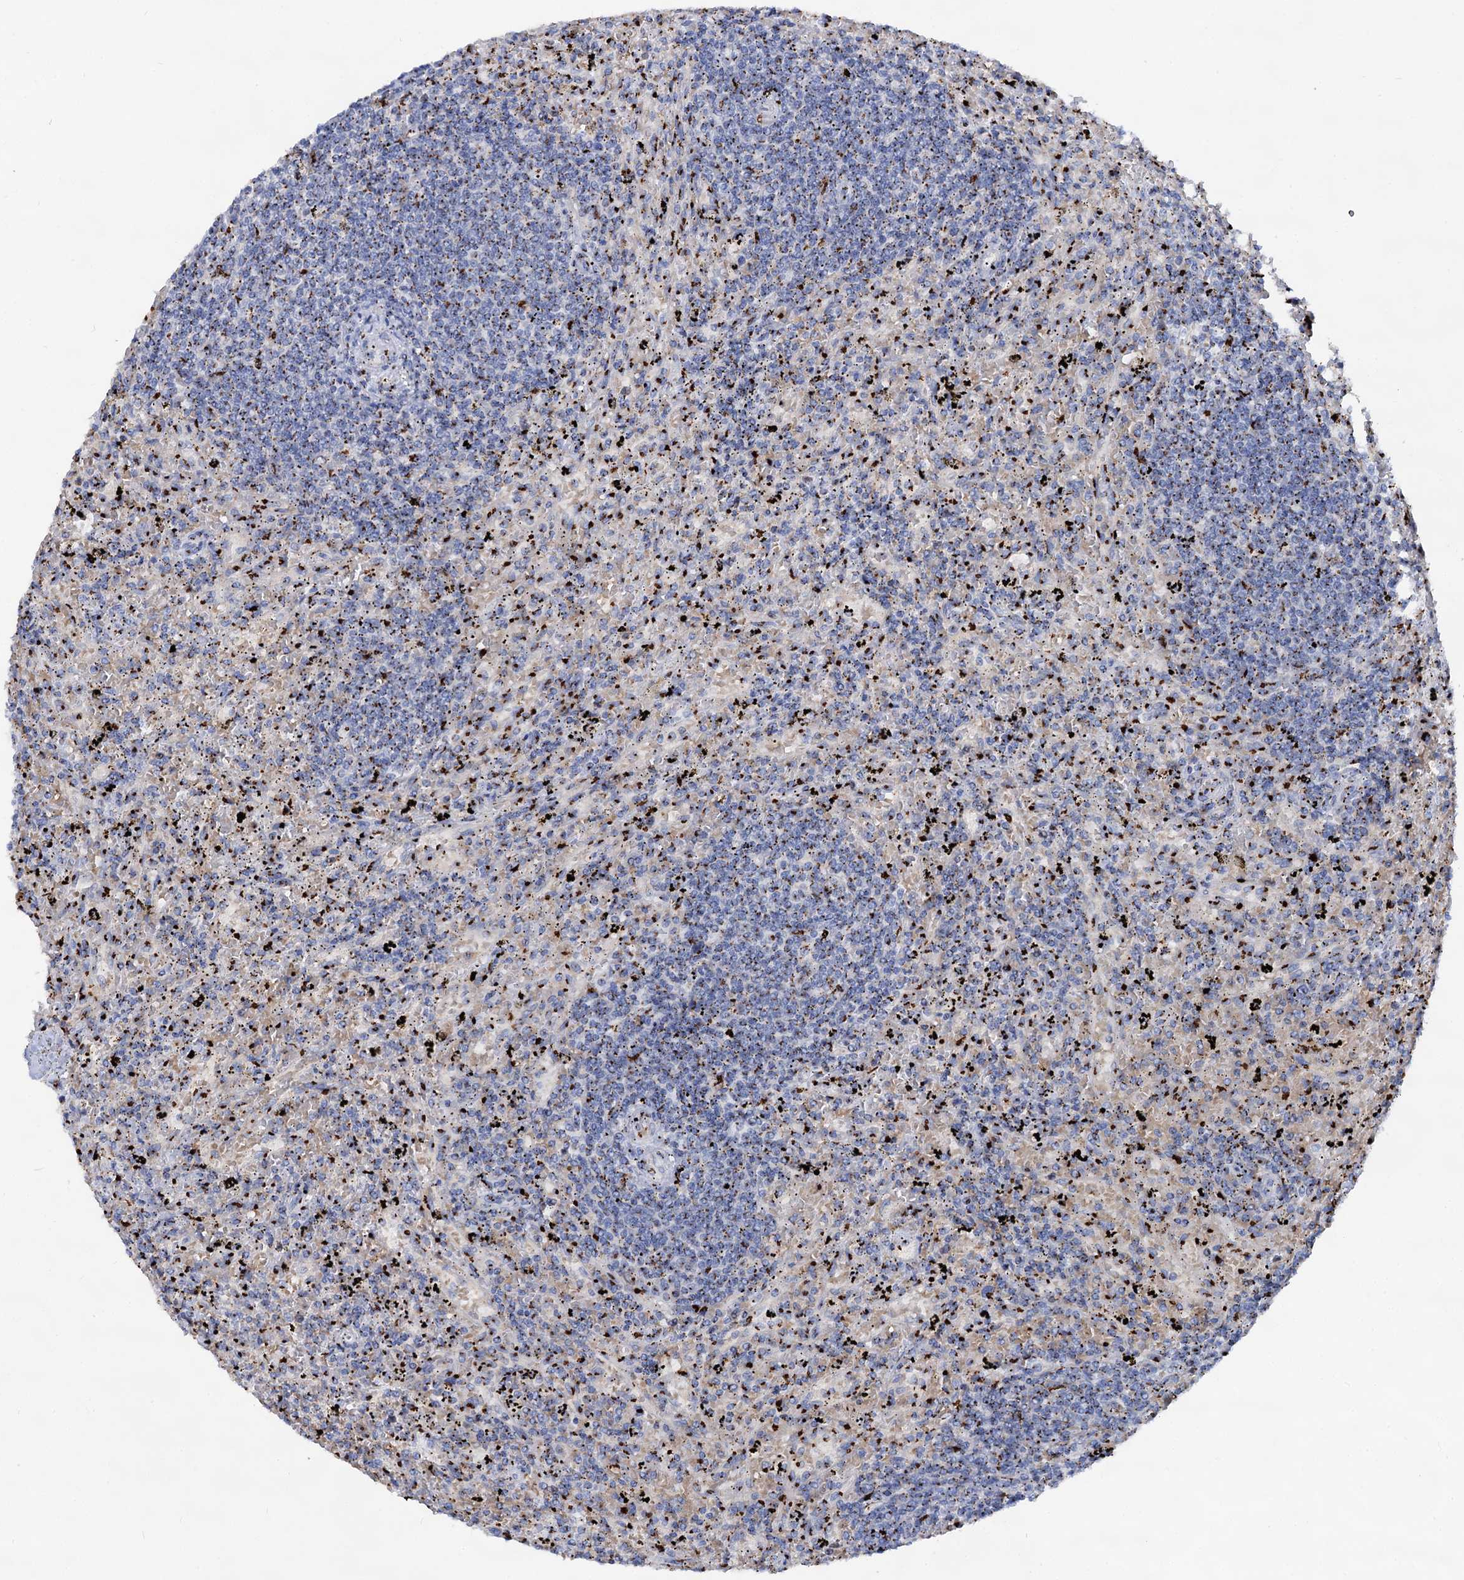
{"staining": {"intensity": "strong", "quantity": "25%-75%", "location": "cytoplasmic/membranous"}, "tissue": "lymphoma", "cell_type": "Tumor cells", "image_type": "cancer", "snomed": [{"axis": "morphology", "description": "Malignant lymphoma, non-Hodgkin's type, Low grade"}, {"axis": "topography", "description": "Spleen"}], "caption": "This histopathology image demonstrates malignant lymphoma, non-Hodgkin's type (low-grade) stained with IHC to label a protein in brown. The cytoplasmic/membranous of tumor cells show strong positivity for the protein. Nuclei are counter-stained blue.", "gene": "TM9SF3", "patient": {"sex": "male", "age": 76}}